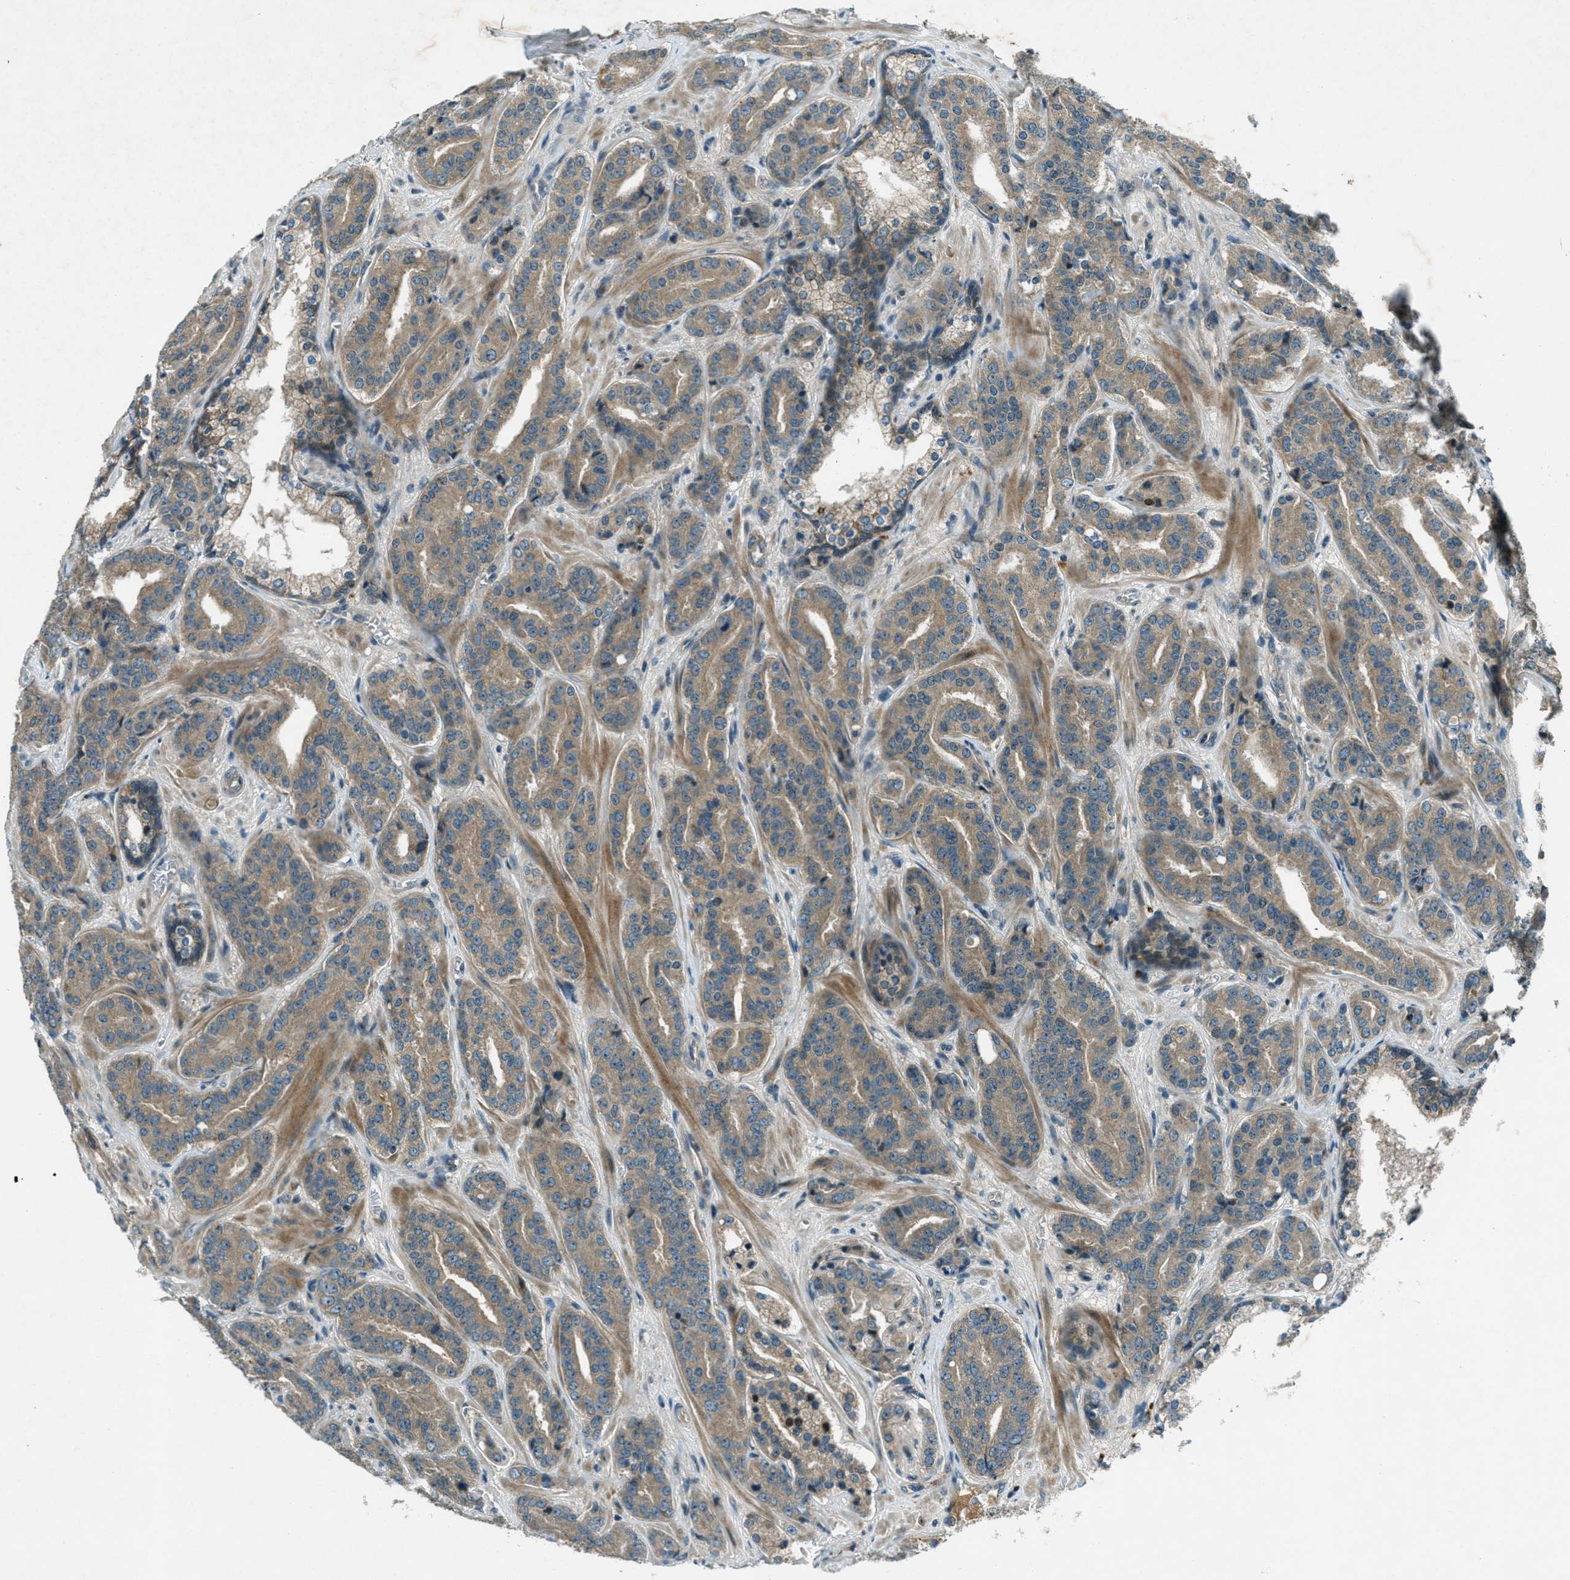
{"staining": {"intensity": "moderate", "quantity": ">75%", "location": "cytoplasmic/membranous"}, "tissue": "prostate cancer", "cell_type": "Tumor cells", "image_type": "cancer", "snomed": [{"axis": "morphology", "description": "Adenocarcinoma, High grade"}, {"axis": "topography", "description": "Prostate"}], "caption": "A medium amount of moderate cytoplasmic/membranous positivity is identified in about >75% of tumor cells in prostate cancer (high-grade adenocarcinoma) tissue.", "gene": "STK11", "patient": {"sex": "male", "age": 60}}